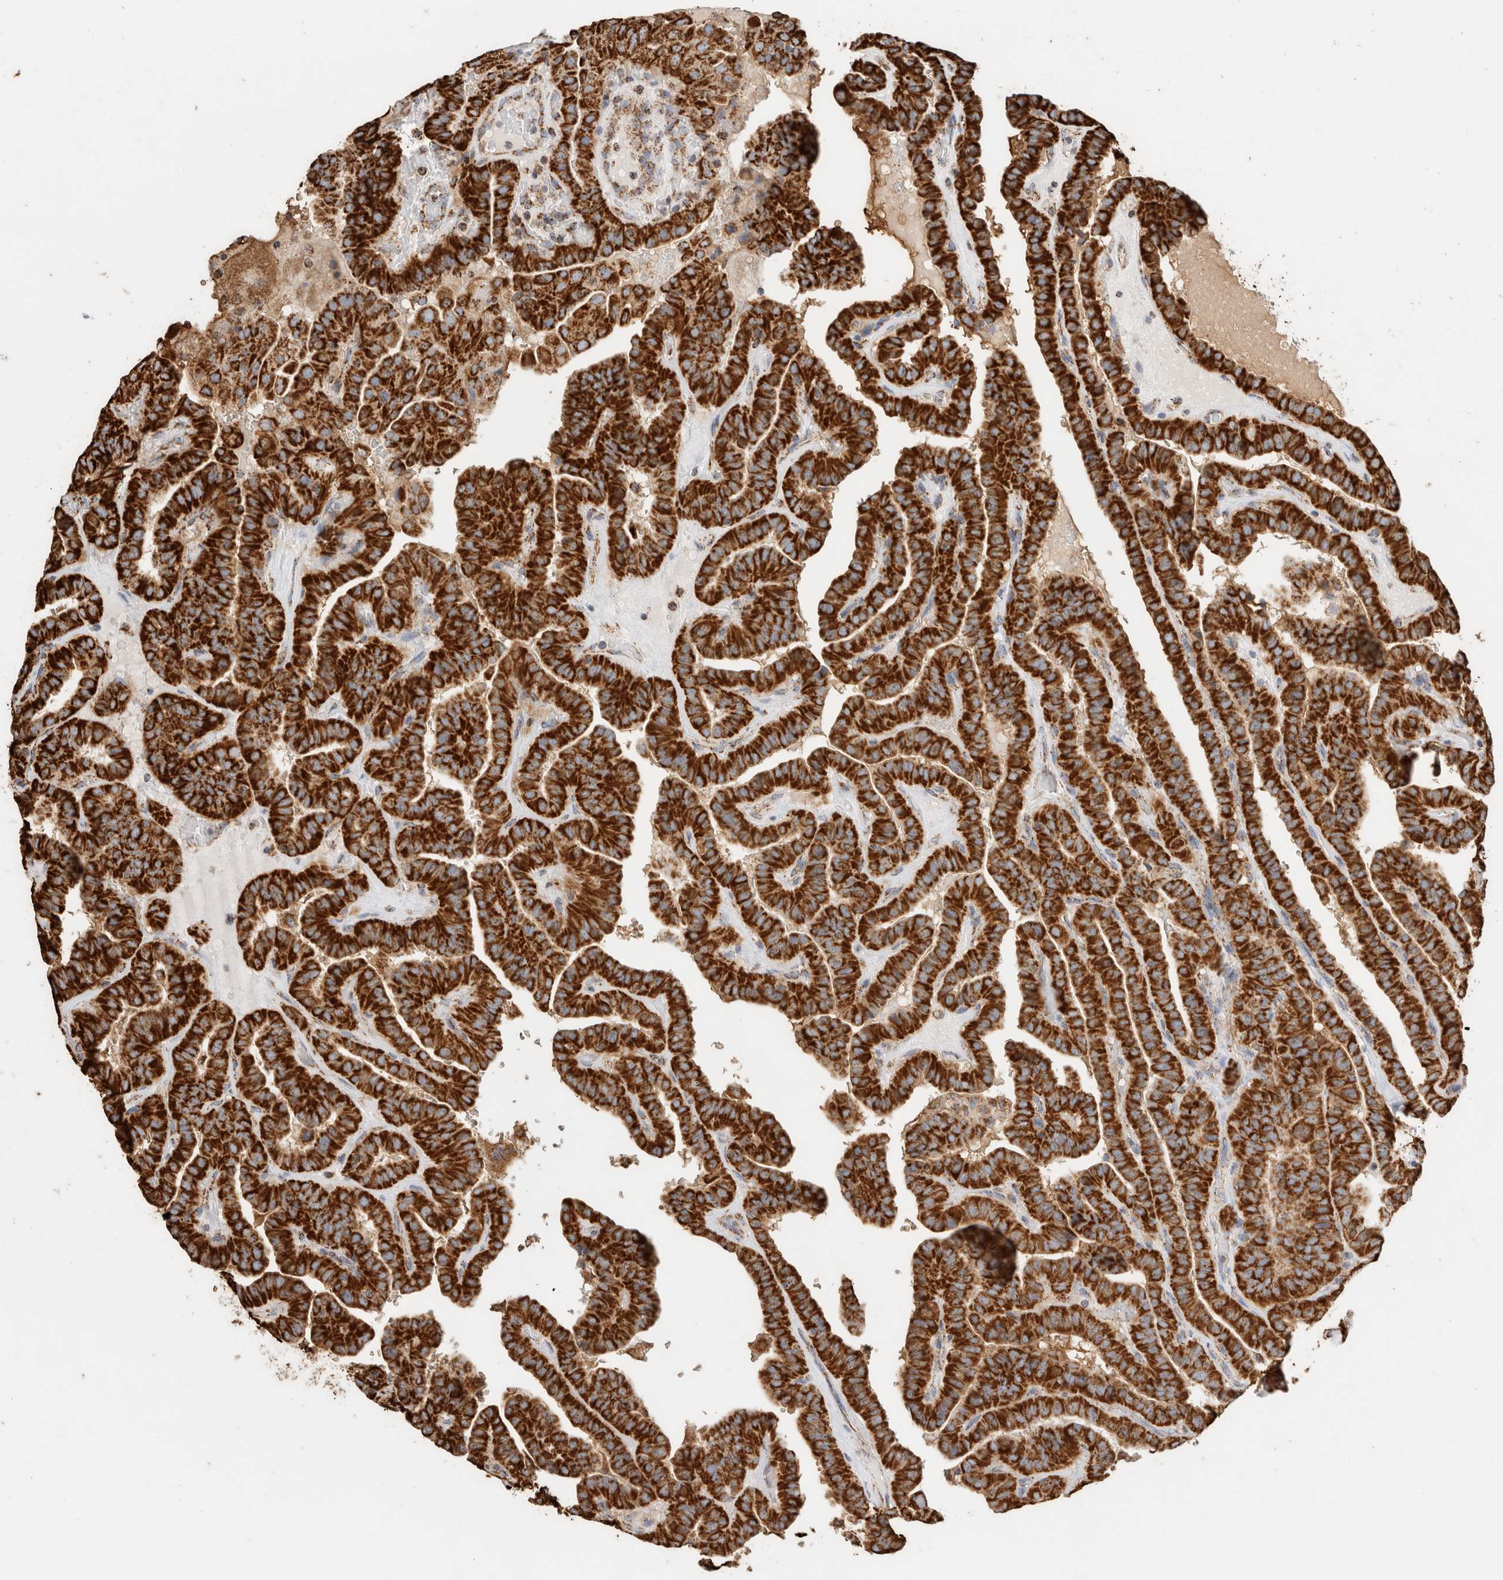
{"staining": {"intensity": "strong", "quantity": ">75%", "location": "cytoplasmic/membranous"}, "tissue": "thyroid cancer", "cell_type": "Tumor cells", "image_type": "cancer", "snomed": [{"axis": "morphology", "description": "Papillary adenocarcinoma, NOS"}, {"axis": "topography", "description": "Thyroid gland"}], "caption": "Immunohistochemistry (IHC) of thyroid papillary adenocarcinoma exhibits high levels of strong cytoplasmic/membranous staining in about >75% of tumor cells.", "gene": "C1QBP", "patient": {"sex": "male", "age": 77}}